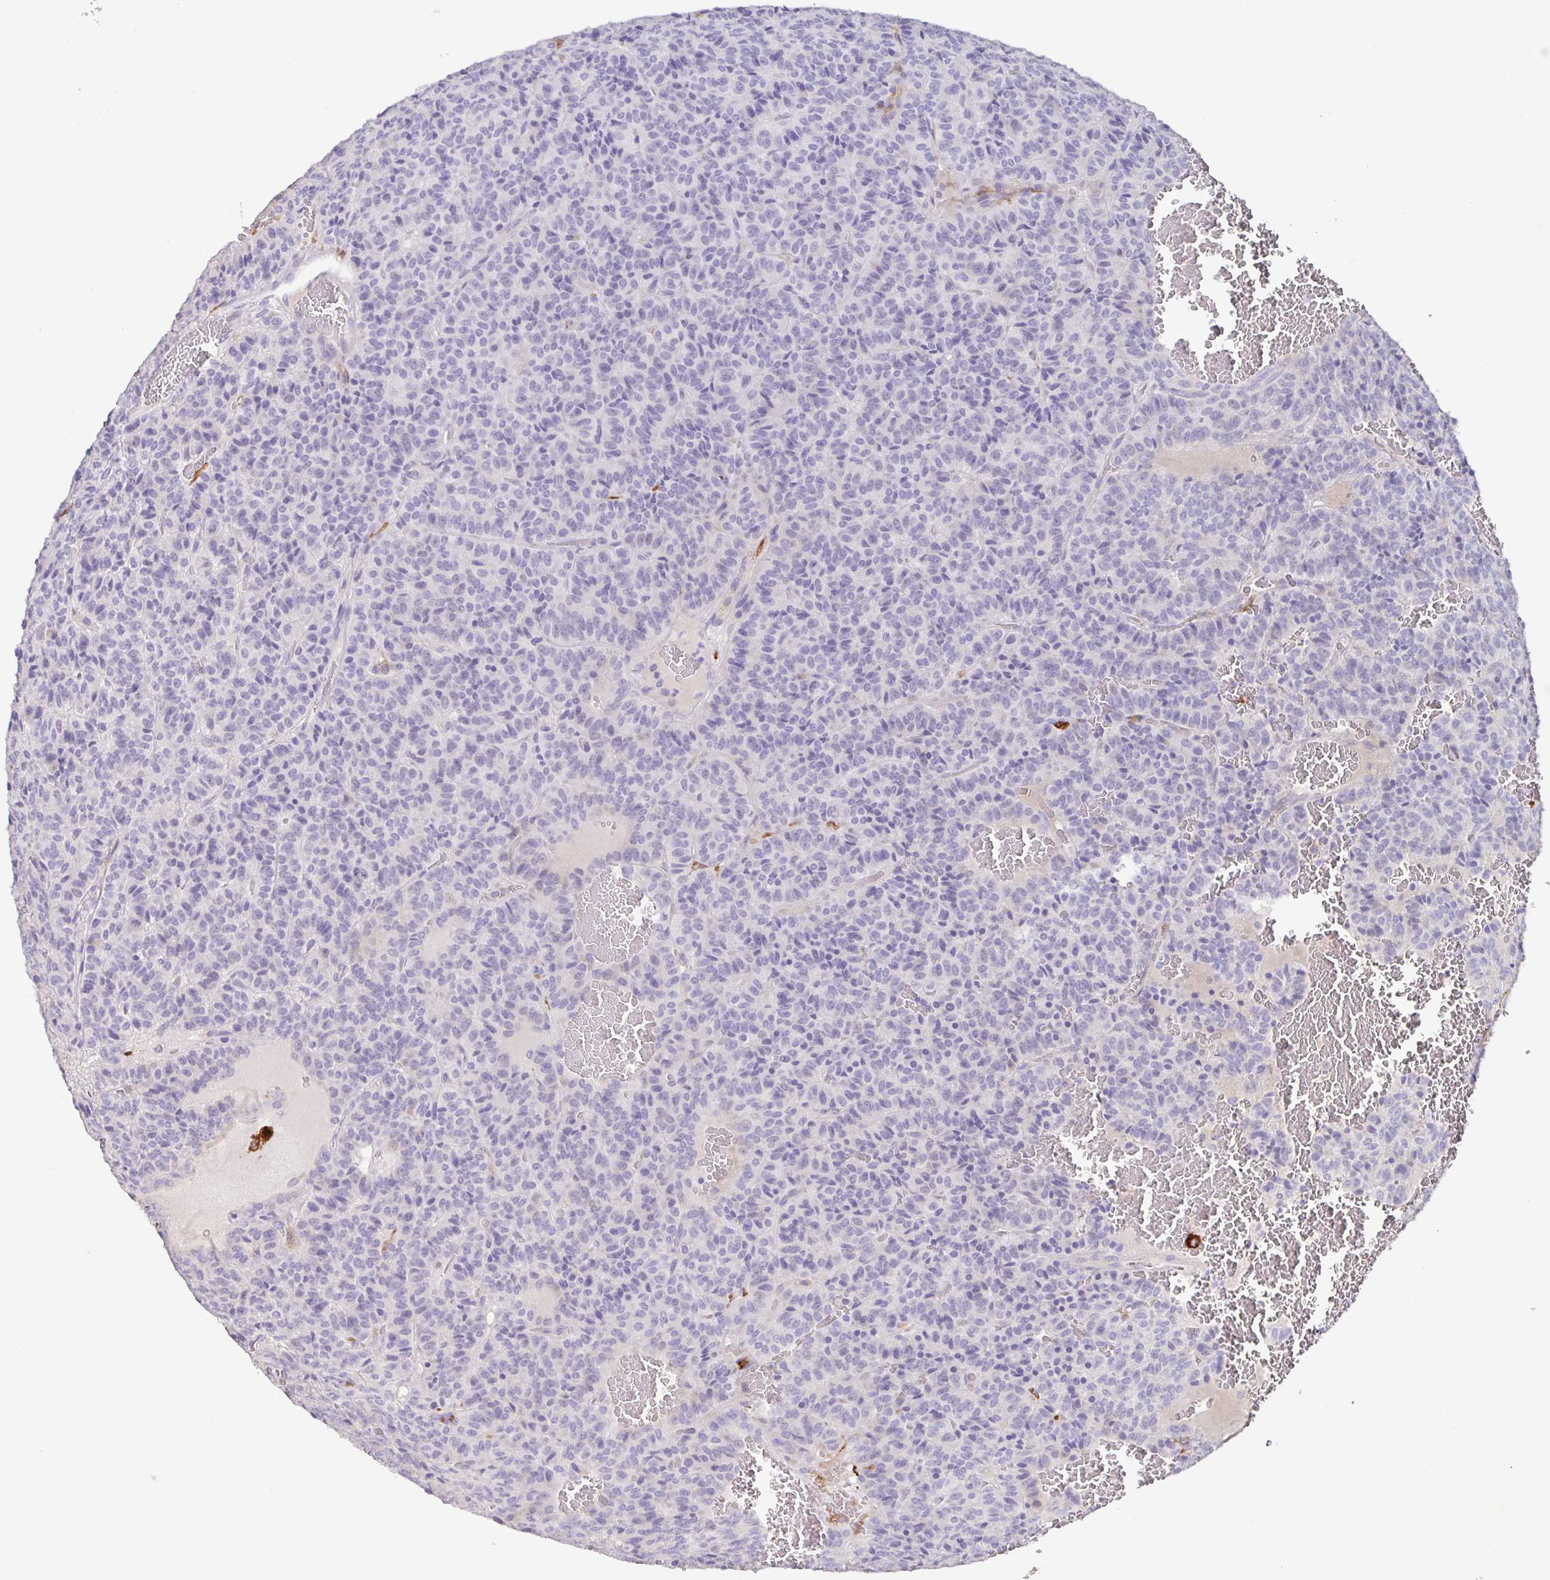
{"staining": {"intensity": "negative", "quantity": "none", "location": "none"}, "tissue": "carcinoid", "cell_type": "Tumor cells", "image_type": "cancer", "snomed": [{"axis": "morphology", "description": "Carcinoid, malignant, NOS"}, {"axis": "topography", "description": "Lung"}], "caption": "High power microscopy micrograph of an immunohistochemistry micrograph of carcinoid (malignant), revealing no significant expression in tumor cells.", "gene": "MARCO", "patient": {"sex": "male", "age": 70}}